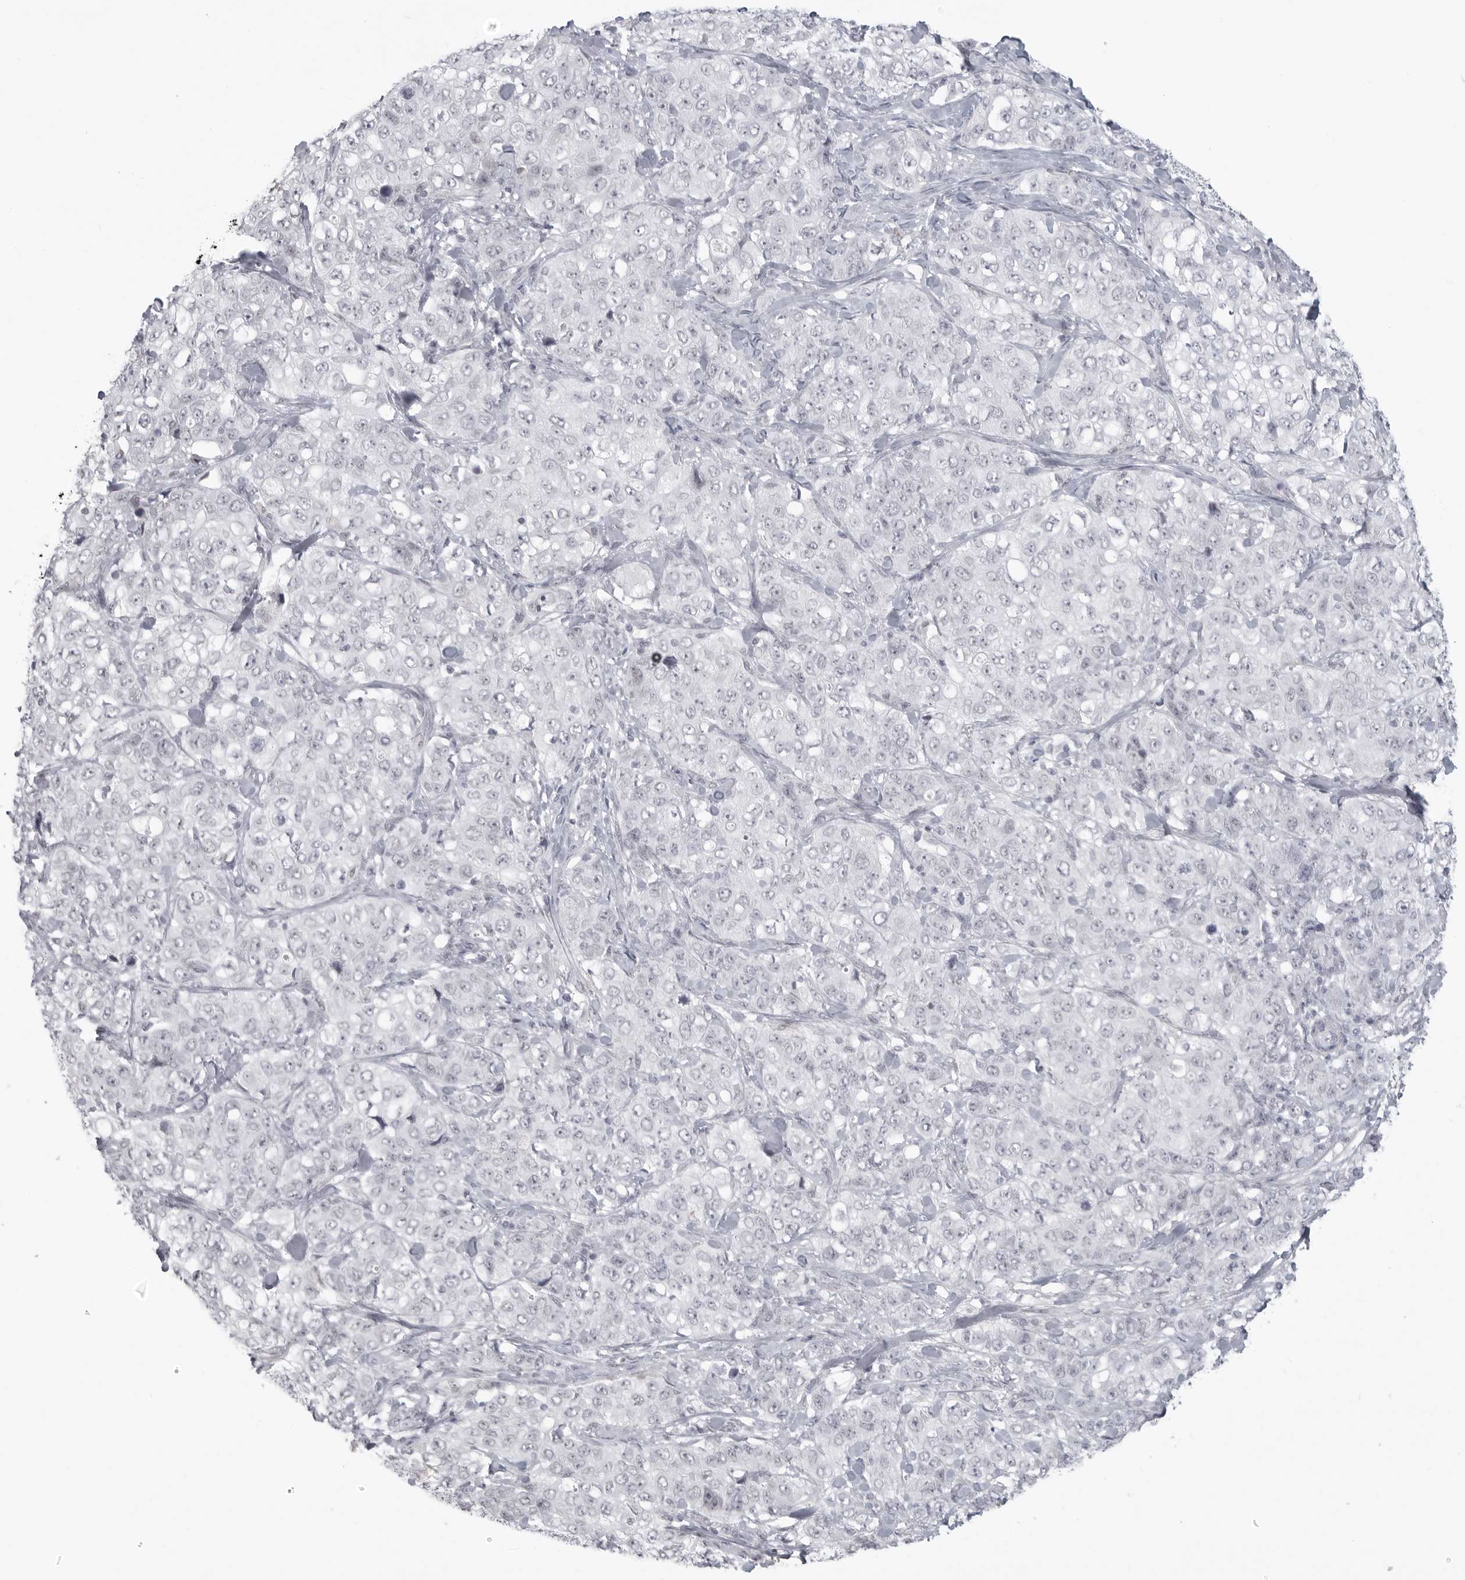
{"staining": {"intensity": "negative", "quantity": "none", "location": "none"}, "tissue": "stomach cancer", "cell_type": "Tumor cells", "image_type": "cancer", "snomed": [{"axis": "morphology", "description": "Adenocarcinoma, NOS"}, {"axis": "topography", "description": "Stomach"}], "caption": "This is an immunohistochemistry (IHC) histopathology image of human stomach adenocarcinoma. There is no staining in tumor cells.", "gene": "TCTN3", "patient": {"sex": "male", "age": 48}}